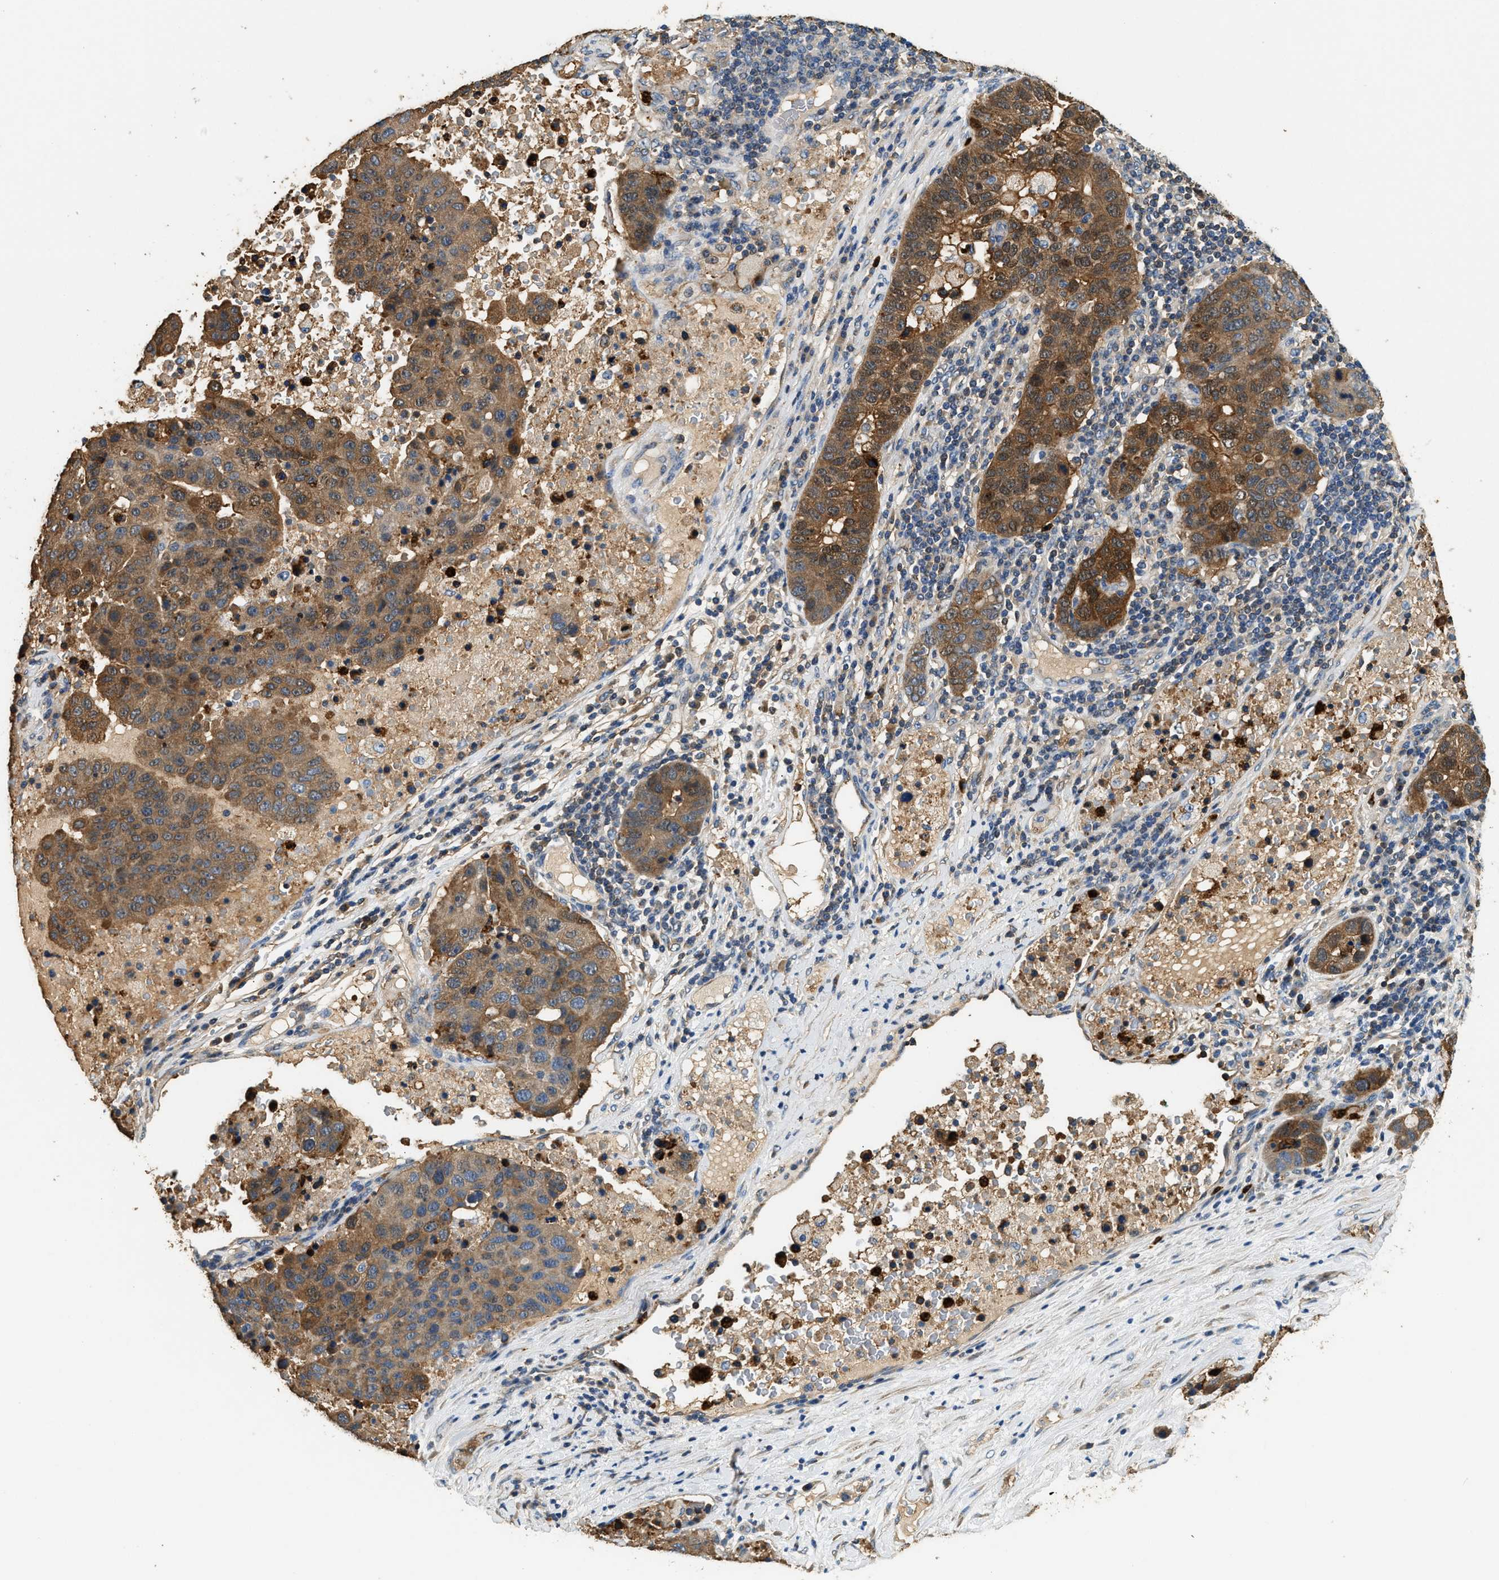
{"staining": {"intensity": "moderate", "quantity": ">75%", "location": "cytoplasmic/membranous"}, "tissue": "pancreatic cancer", "cell_type": "Tumor cells", "image_type": "cancer", "snomed": [{"axis": "morphology", "description": "Adenocarcinoma, NOS"}, {"axis": "topography", "description": "Pancreas"}], "caption": "Pancreatic adenocarcinoma was stained to show a protein in brown. There is medium levels of moderate cytoplasmic/membranous expression in about >75% of tumor cells.", "gene": "ANXA3", "patient": {"sex": "female", "age": 61}}